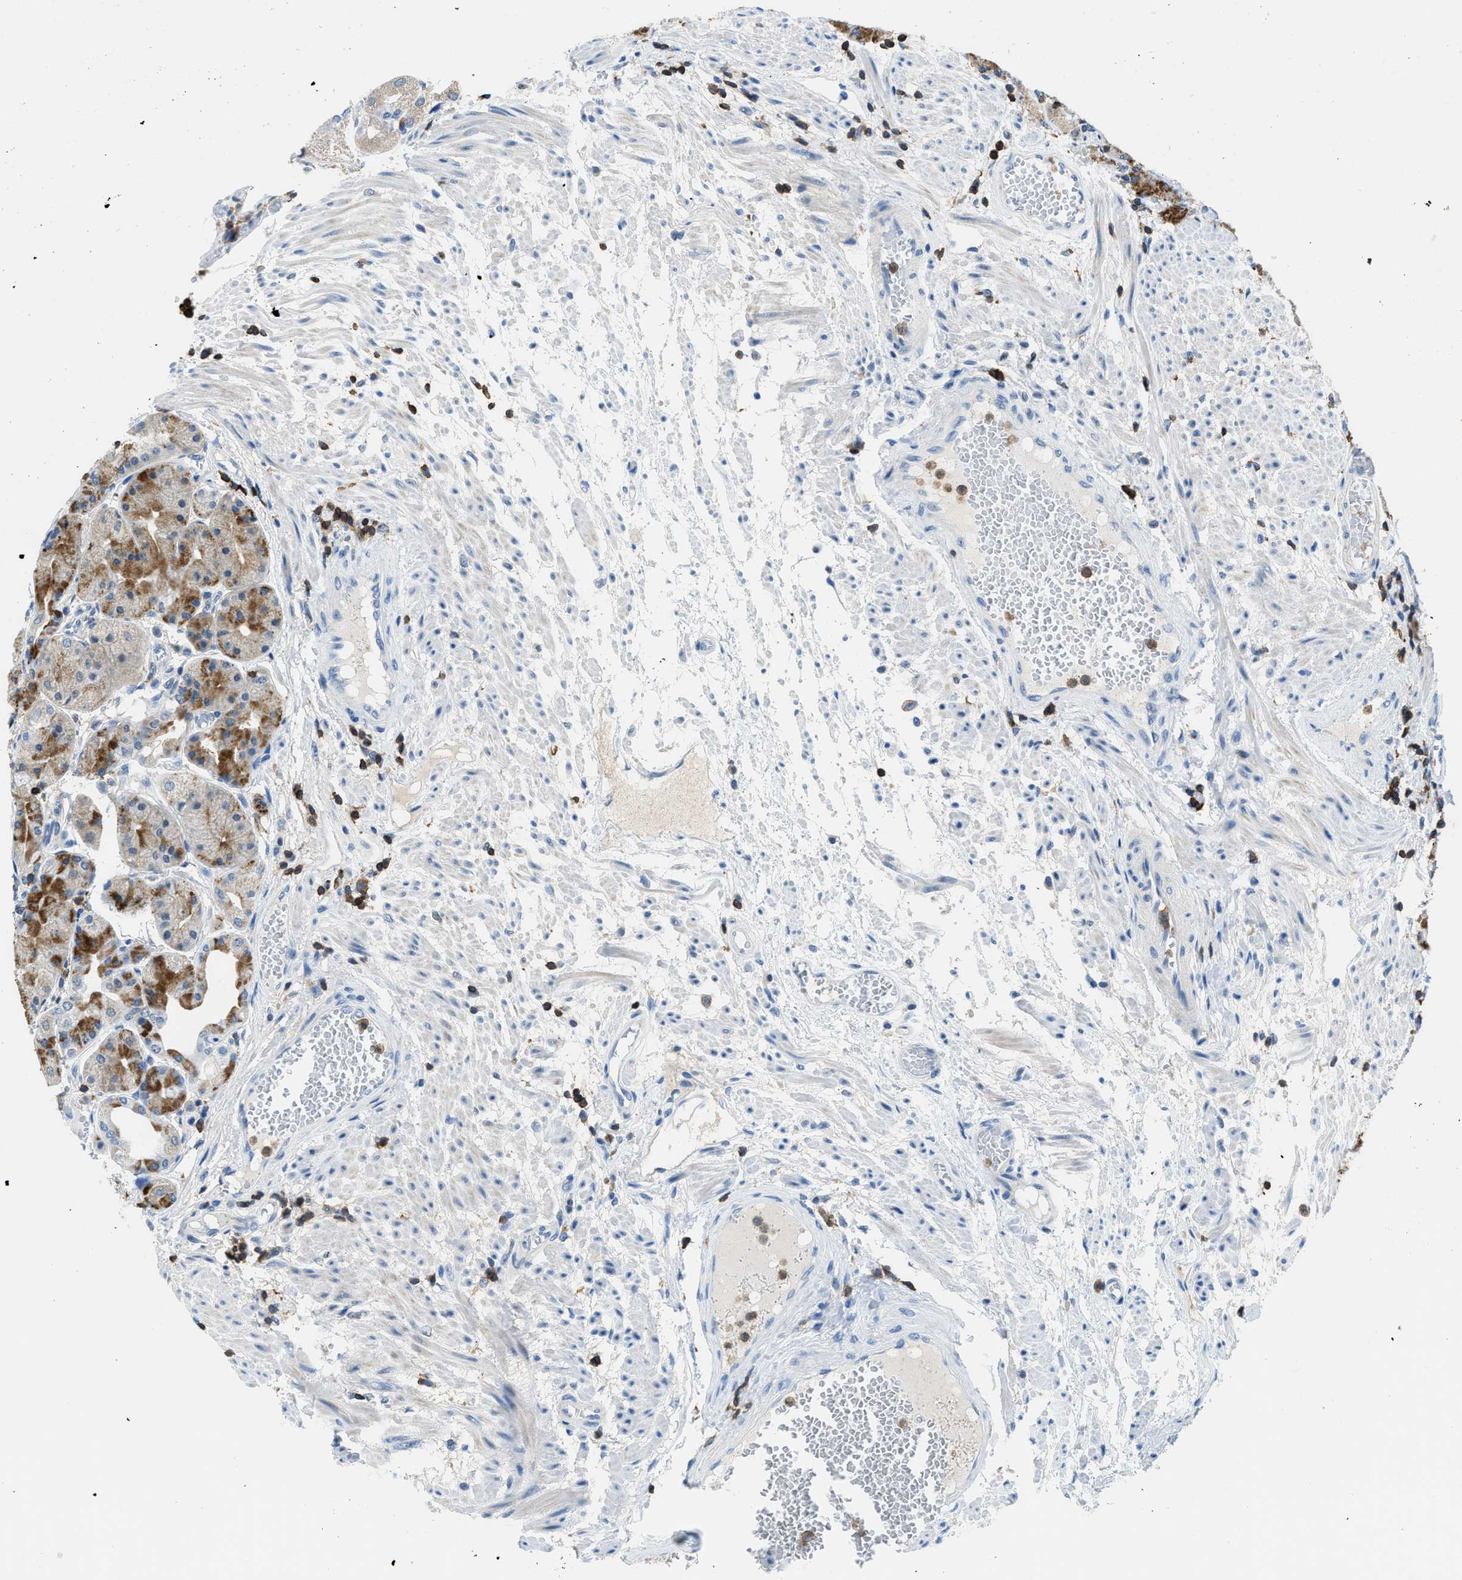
{"staining": {"intensity": "strong", "quantity": "<25%", "location": "cytoplasmic/membranous"}, "tissue": "stomach", "cell_type": "Glandular cells", "image_type": "normal", "snomed": [{"axis": "morphology", "description": "Normal tissue, NOS"}, {"axis": "topography", "description": "Stomach, upper"}], "caption": "A medium amount of strong cytoplasmic/membranous staining is present in approximately <25% of glandular cells in unremarkable stomach. (brown staining indicates protein expression, while blue staining denotes nuclei).", "gene": "FAM151A", "patient": {"sex": "male", "age": 72}}